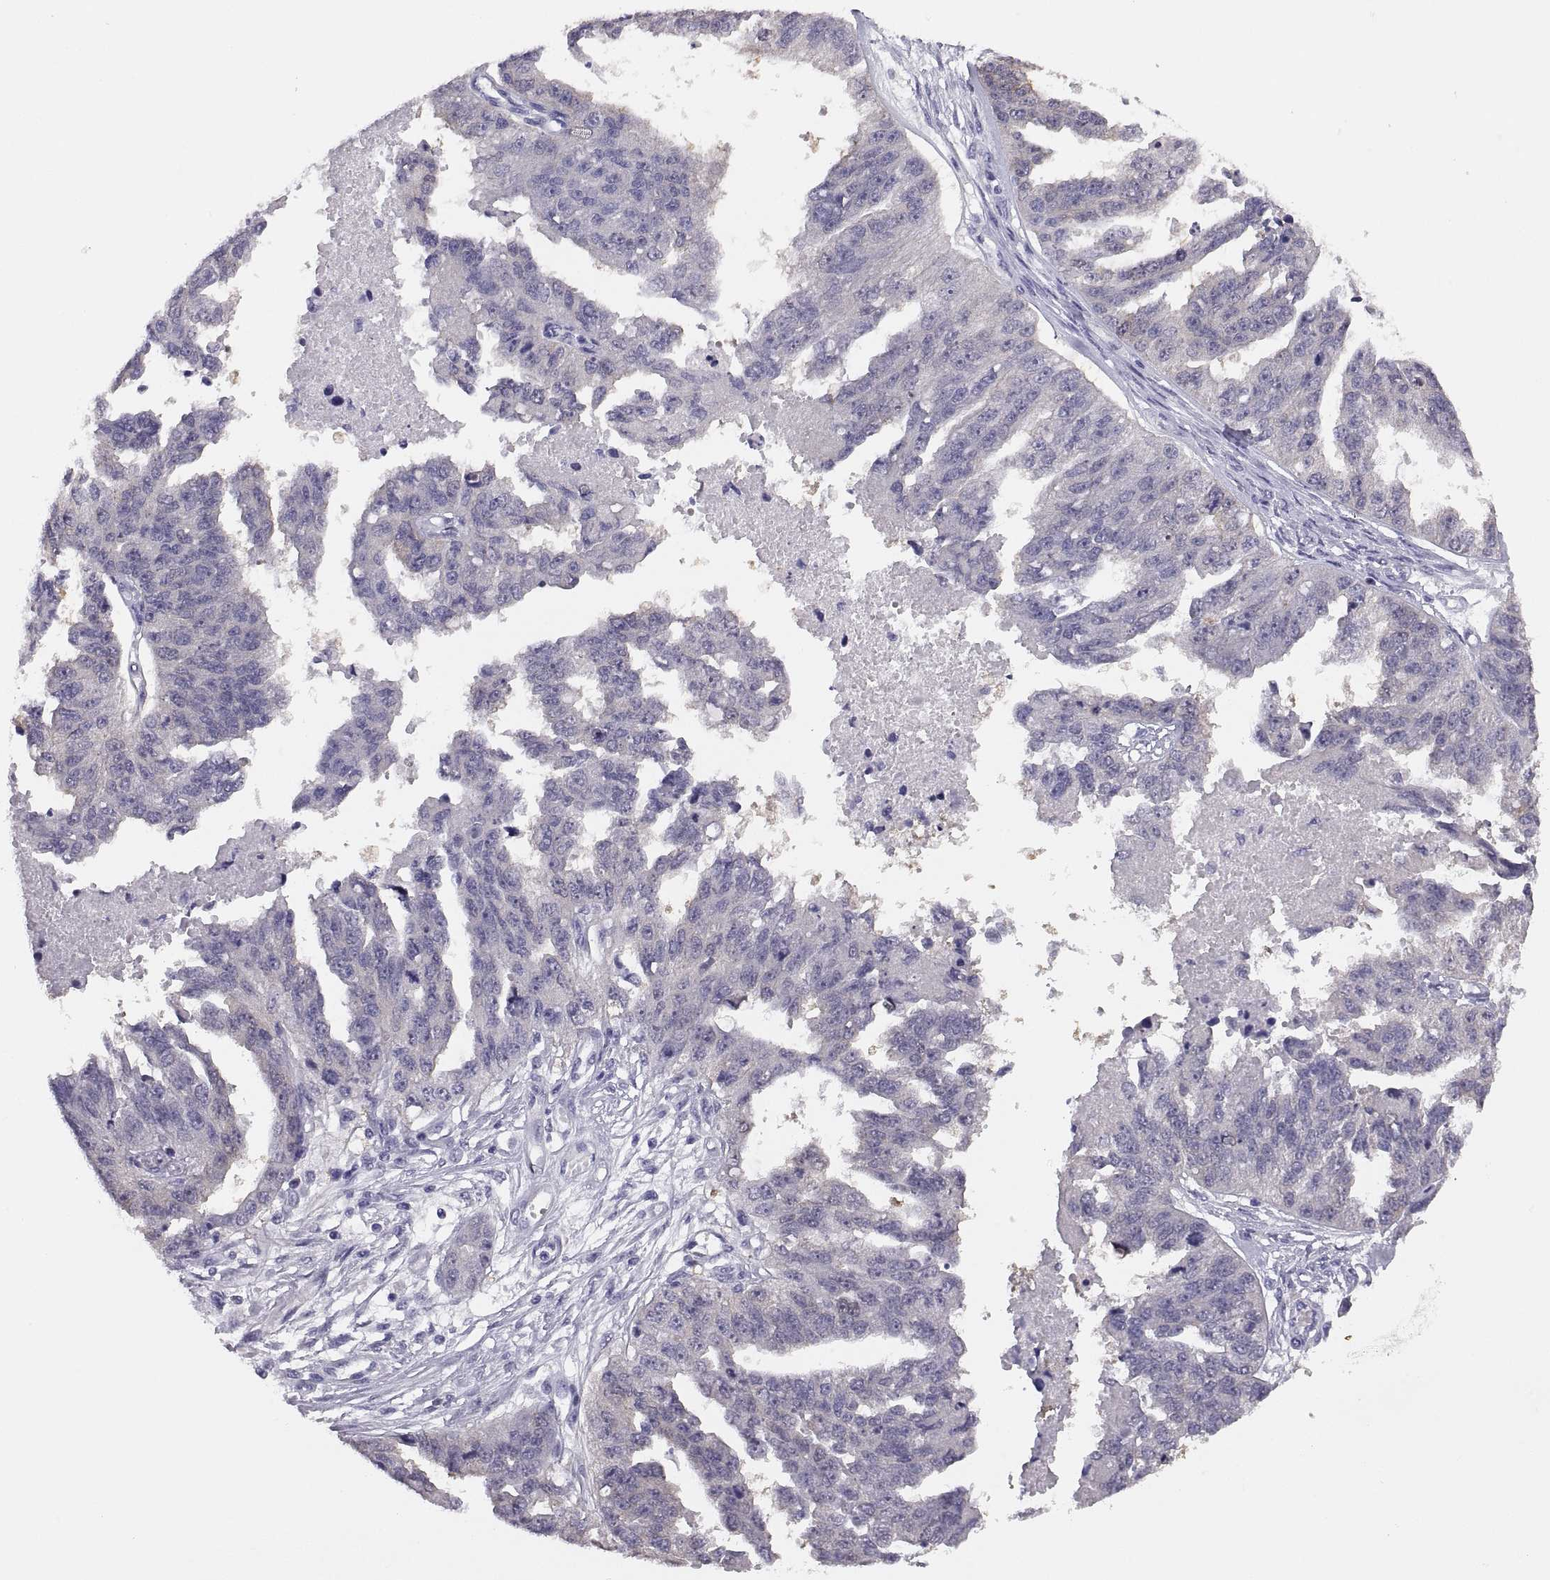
{"staining": {"intensity": "negative", "quantity": "none", "location": "none"}, "tissue": "ovarian cancer", "cell_type": "Tumor cells", "image_type": "cancer", "snomed": [{"axis": "morphology", "description": "Cystadenocarcinoma, serous, NOS"}, {"axis": "topography", "description": "Ovary"}], "caption": "The micrograph exhibits no staining of tumor cells in ovarian cancer.", "gene": "STRC", "patient": {"sex": "female", "age": 58}}